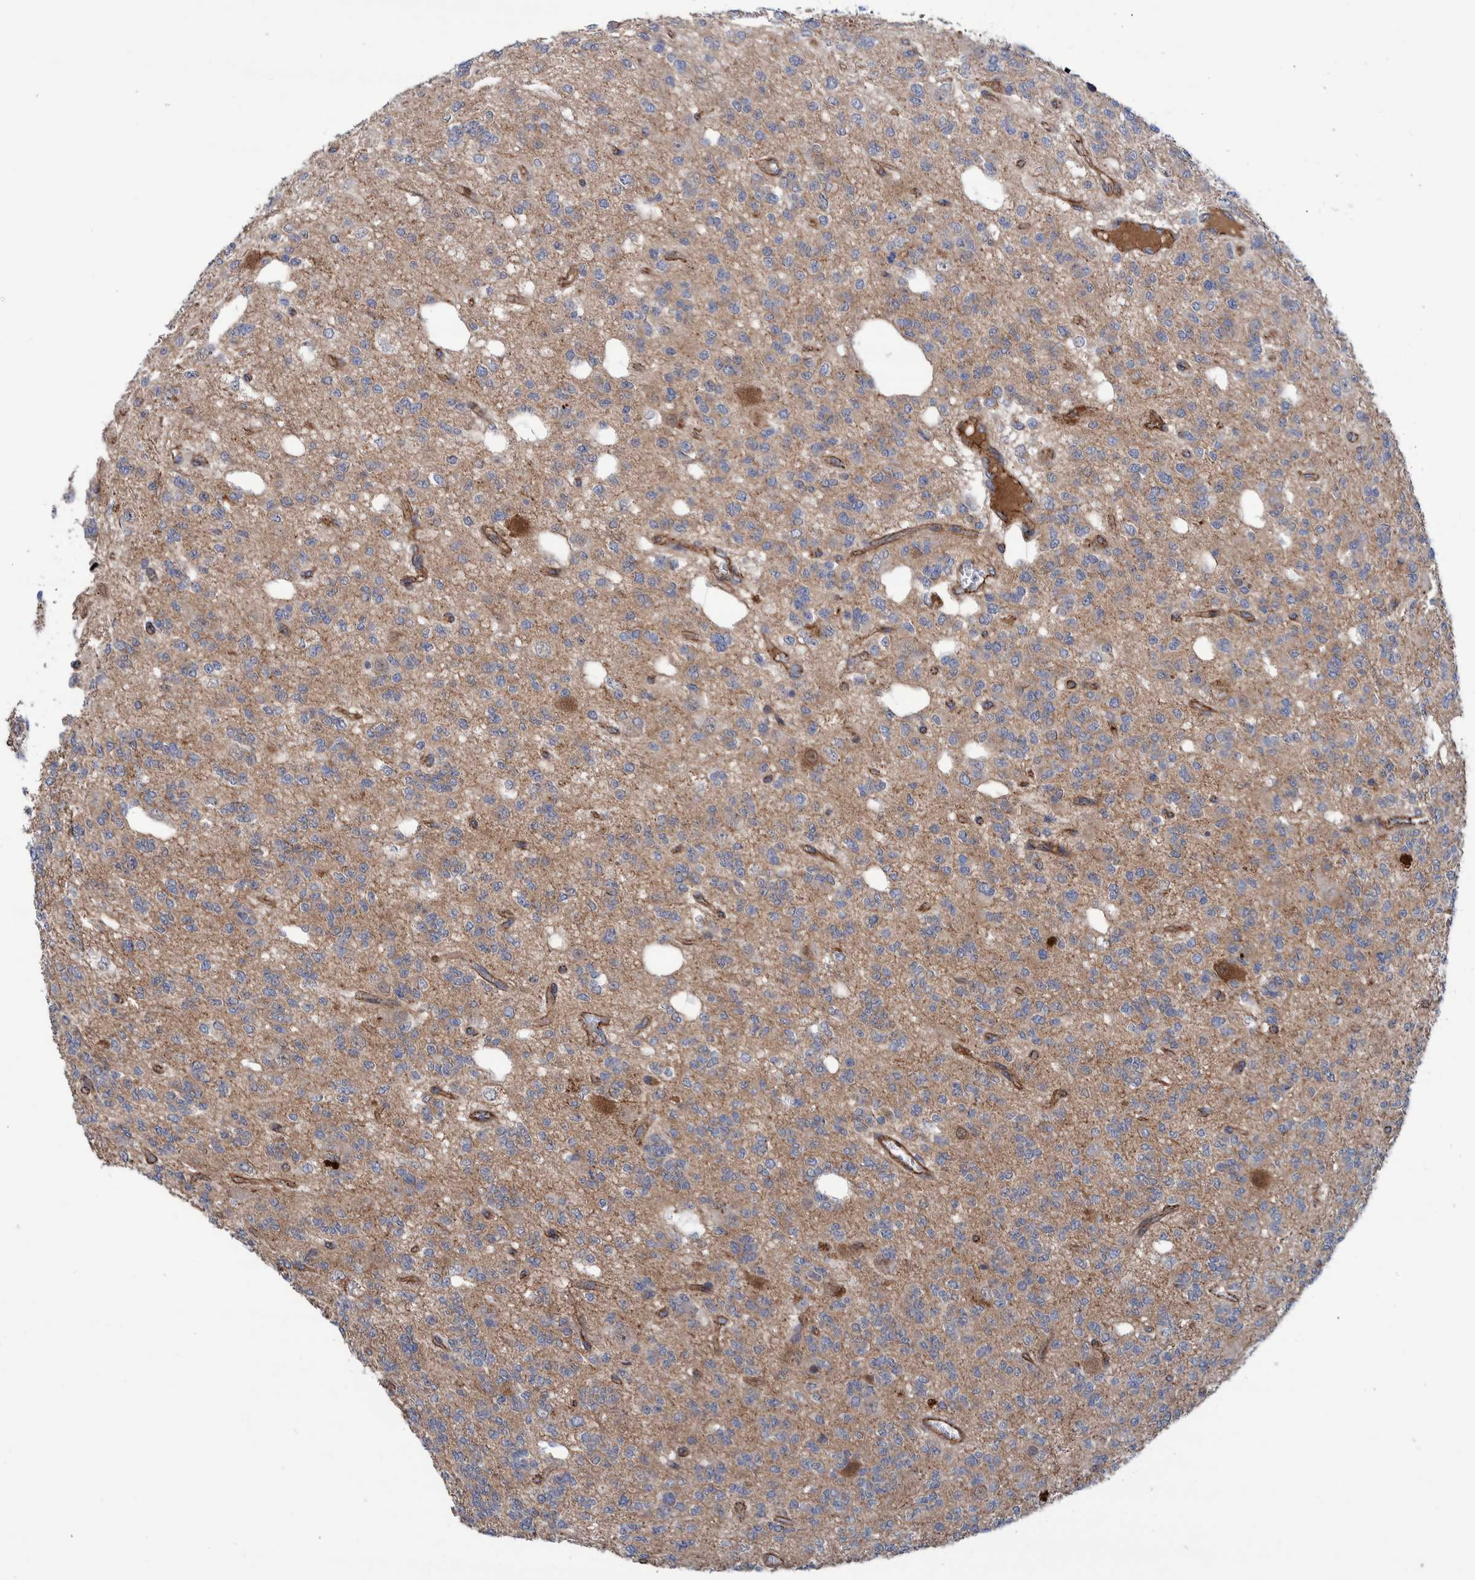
{"staining": {"intensity": "weak", "quantity": ">75%", "location": "cytoplasmic/membranous"}, "tissue": "glioma", "cell_type": "Tumor cells", "image_type": "cancer", "snomed": [{"axis": "morphology", "description": "Glioma, malignant, Low grade"}, {"axis": "topography", "description": "Brain"}], "caption": "A high-resolution image shows IHC staining of malignant glioma (low-grade), which demonstrates weak cytoplasmic/membranous staining in approximately >75% of tumor cells.", "gene": "SLC25A10", "patient": {"sex": "male", "age": 38}}